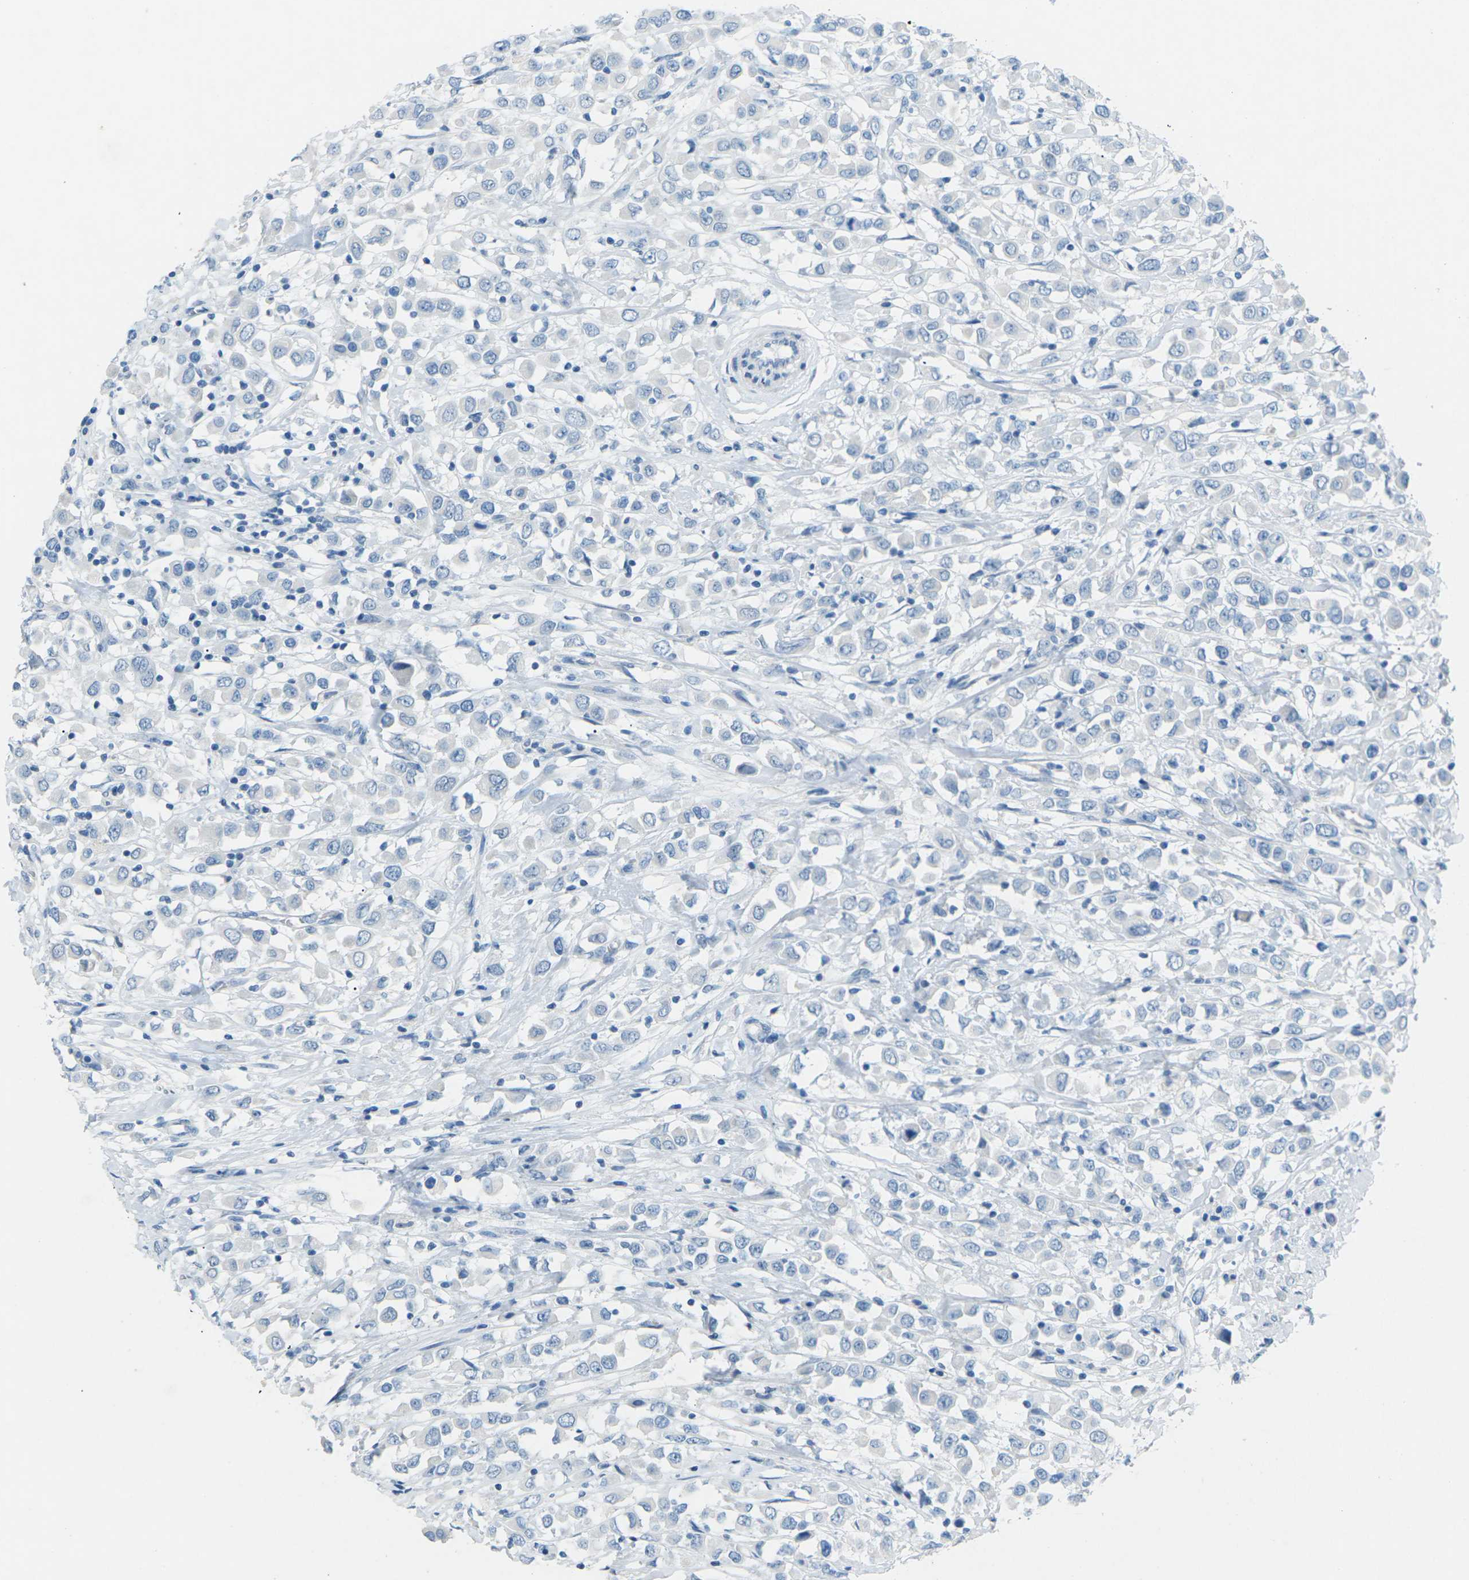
{"staining": {"intensity": "negative", "quantity": "none", "location": "none"}, "tissue": "breast cancer", "cell_type": "Tumor cells", "image_type": "cancer", "snomed": [{"axis": "morphology", "description": "Duct carcinoma"}, {"axis": "topography", "description": "Breast"}], "caption": "A high-resolution image shows IHC staining of breast cancer, which shows no significant positivity in tumor cells.", "gene": "CDH16", "patient": {"sex": "female", "age": 61}}